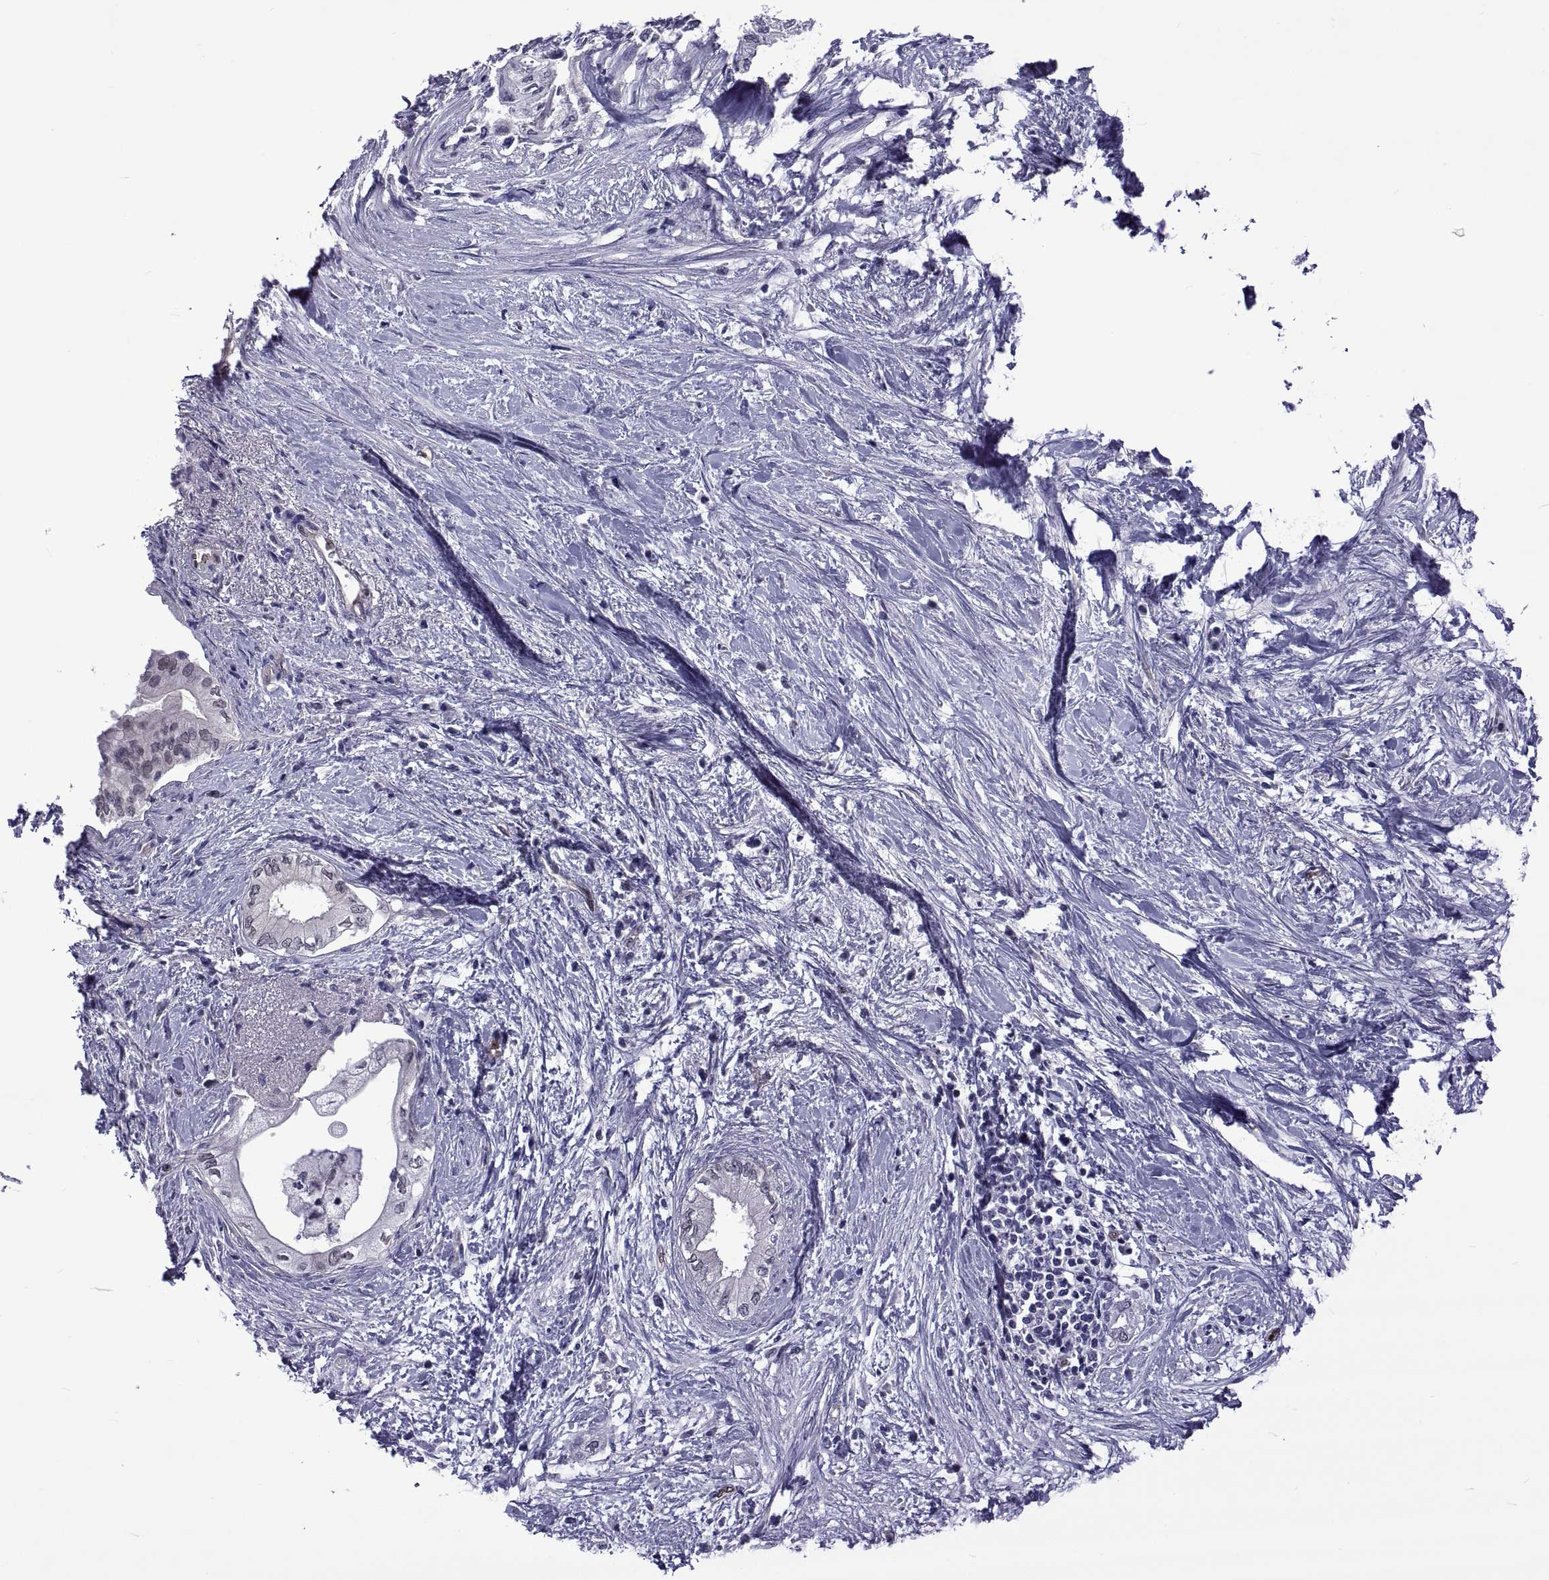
{"staining": {"intensity": "negative", "quantity": "none", "location": "none"}, "tissue": "pancreatic cancer", "cell_type": "Tumor cells", "image_type": "cancer", "snomed": [{"axis": "morphology", "description": "Normal tissue, NOS"}, {"axis": "morphology", "description": "Adenocarcinoma, NOS"}, {"axis": "topography", "description": "Pancreas"}, {"axis": "topography", "description": "Duodenum"}], "caption": "There is no significant positivity in tumor cells of pancreatic cancer.", "gene": "LCN9", "patient": {"sex": "female", "age": 60}}